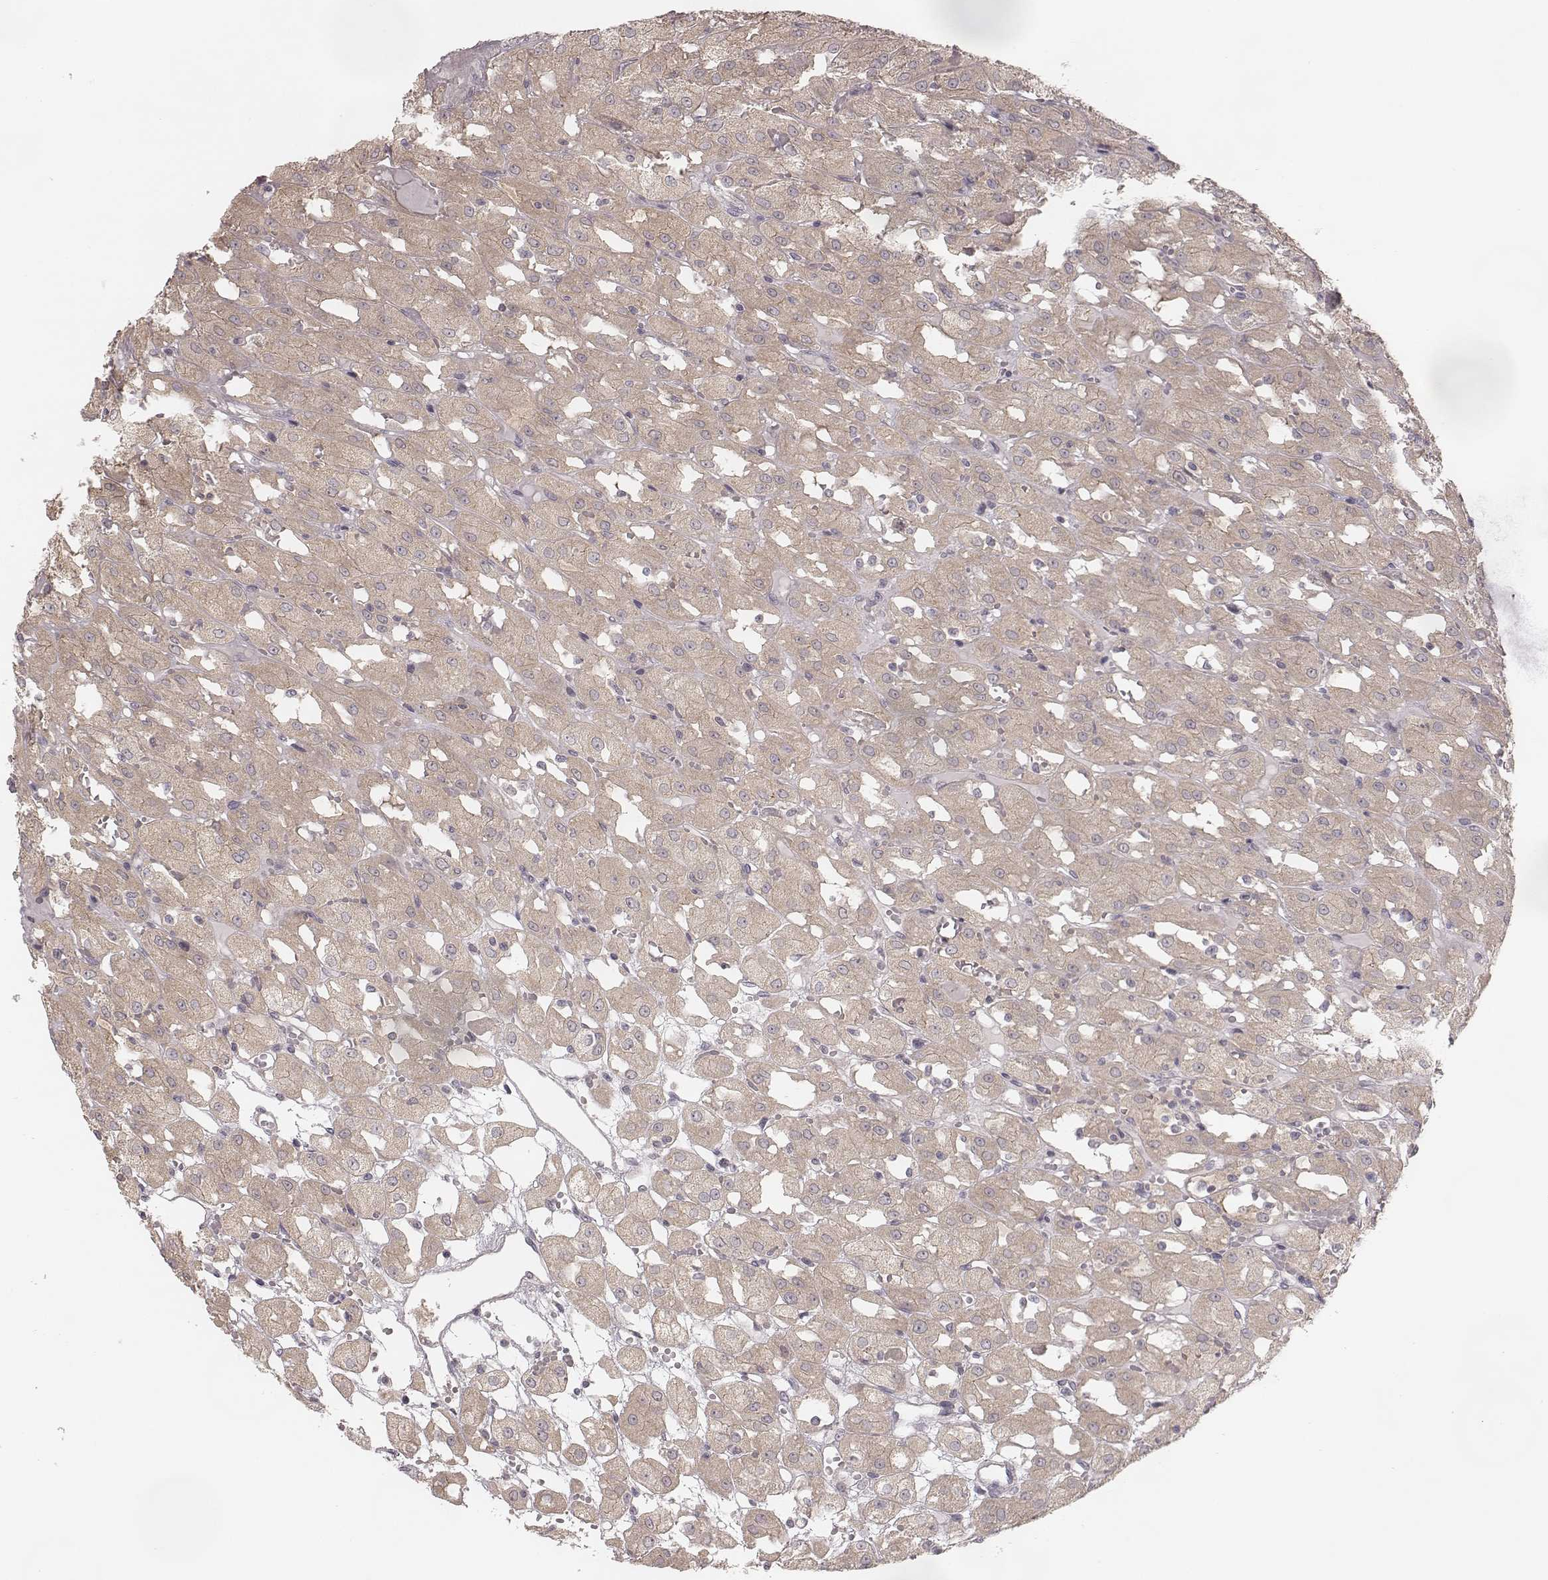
{"staining": {"intensity": "weak", "quantity": ">75%", "location": "cytoplasmic/membranous"}, "tissue": "renal cancer", "cell_type": "Tumor cells", "image_type": "cancer", "snomed": [{"axis": "morphology", "description": "Adenocarcinoma, NOS"}, {"axis": "topography", "description": "Kidney"}], "caption": "Immunohistochemical staining of human adenocarcinoma (renal) demonstrates weak cytoplasmic/membranous protein staining in approximately >75% of tumor cells.", "gene": "TDRD5", "patient": {"sex": "male", "age": 72}}